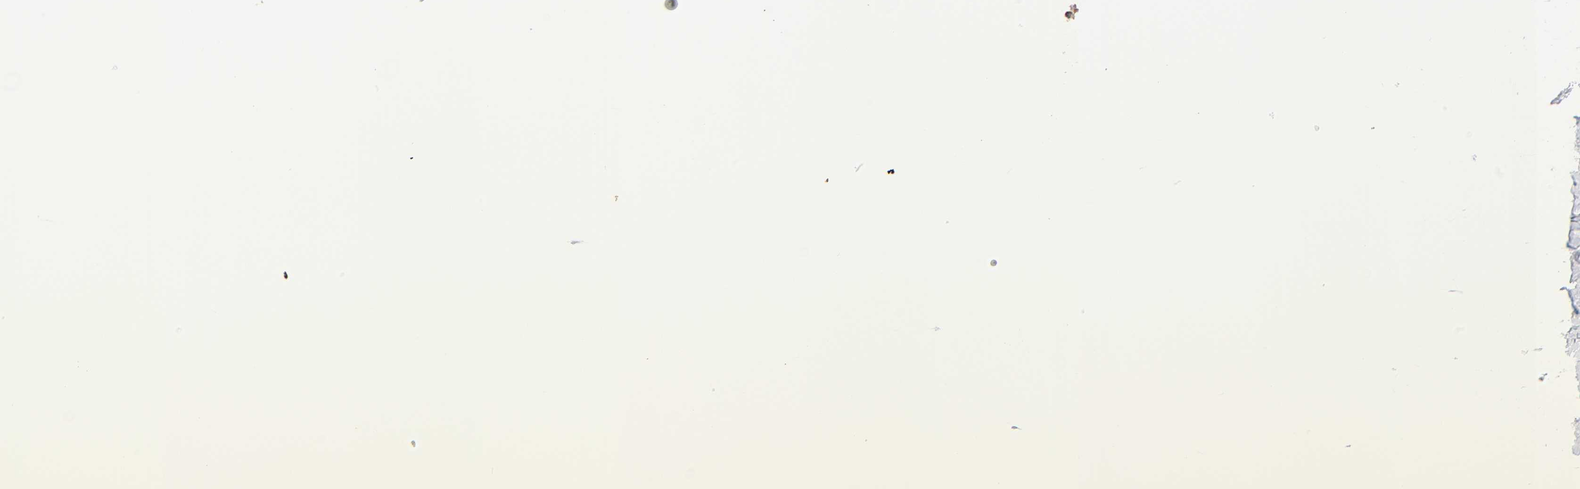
{"staining": {"intensity": "moderate", "quantity": "<25%", "location": "cytoplasmic/membranous"}, "tissue": "endometrium", "cell_type": "Cells in endometrial stroma", "image_type": "normal", "snomed": [{"axis": "morphology", "description": "Normal tissue, NOS"}, {"axis": "topography", "description": "Endometrium"}], "caption": "A brown stain shows moderate cytoplasmic/membranous staining of a protein in cells in endometrial stroma of normal human endometrium. (DAB IHC with brightfield microscopy, high magnification).", "gene": "ECH1", "patient": {"sex": "female", "age": 72}}